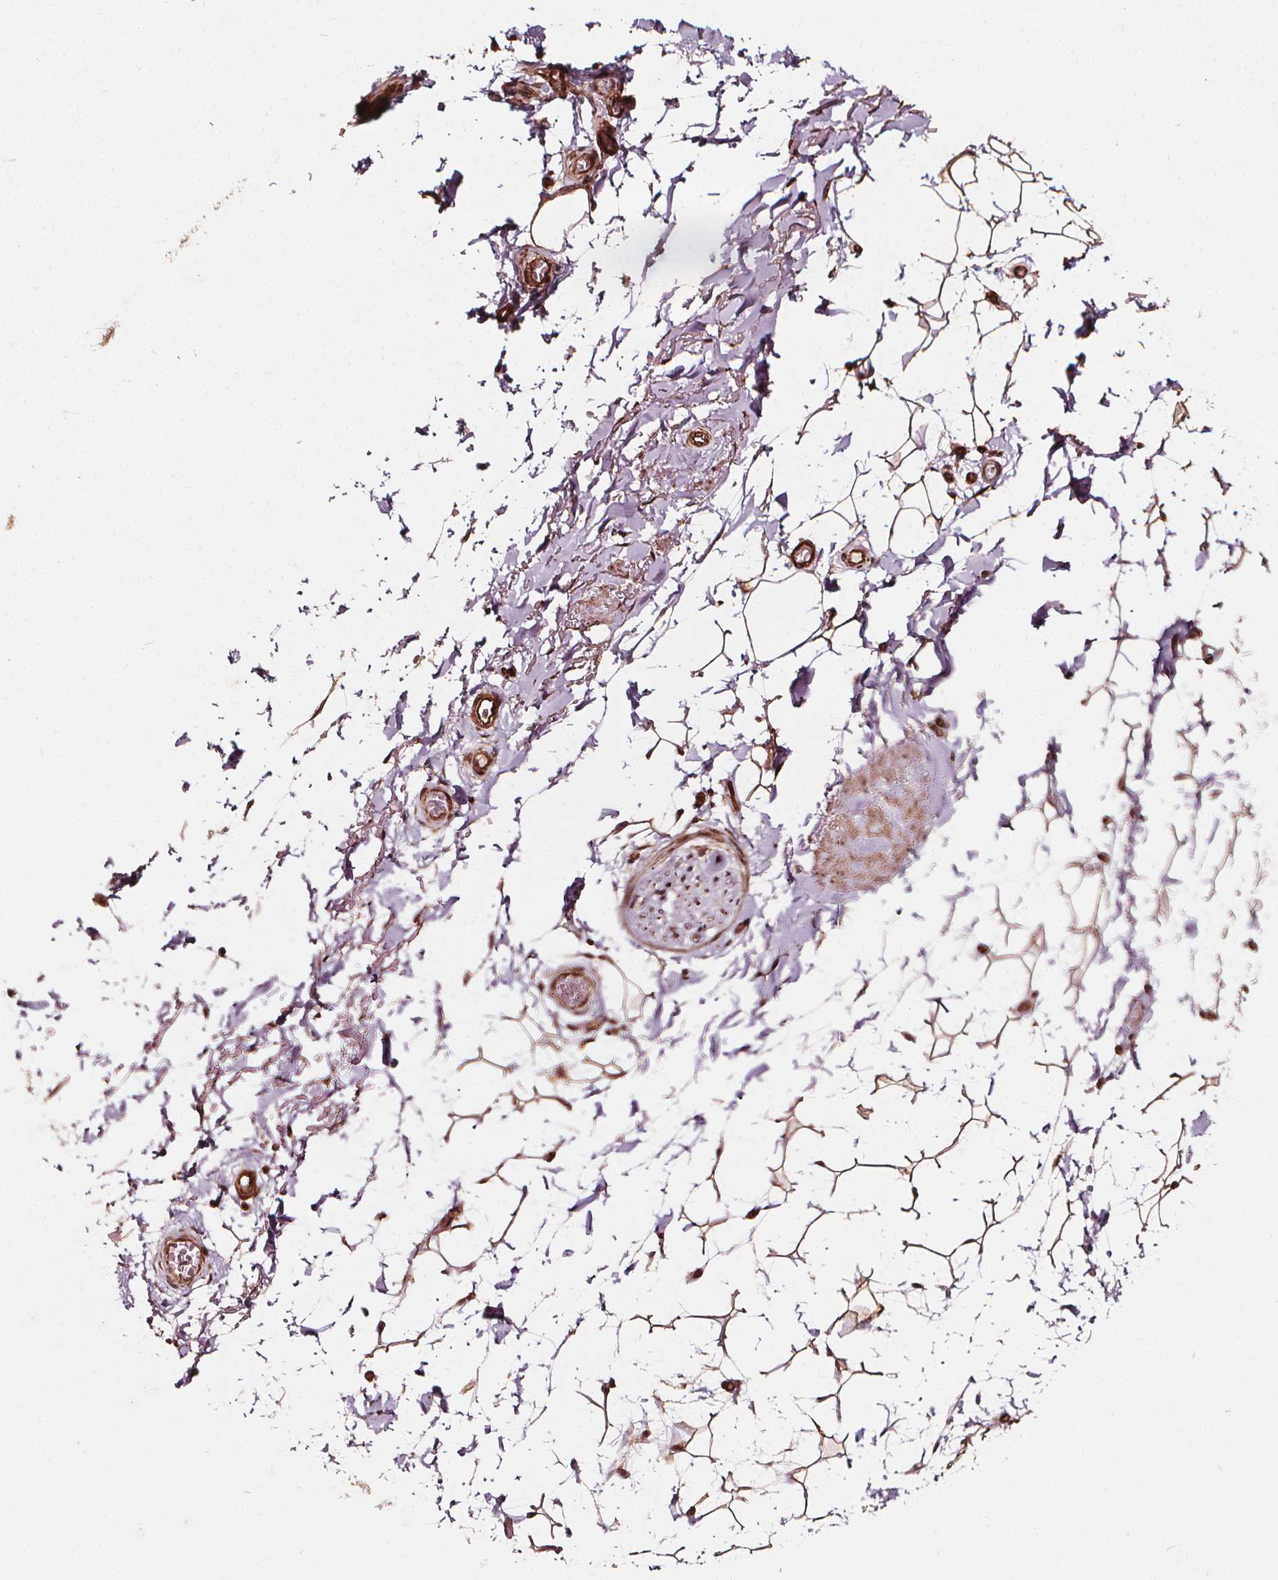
{"staining": {"intensity": "weak", "quantity": ">75%", "location": "cytoplasmic/membranous"}, "tissue": "adipose tissue", "cell_type": "Adipocytes", "image_type": "normal", "snomed": [{"axis": "morphology", "description": "Normal tissue, NOS"}, {"axis": "topography", "description": "Anal"}, {"axis": "topography", "description": "Peripheral nerve tissue"}], "caption": "Adipose tissue stained for a protein exhibits weak cytoplasmic/membranous positivity in adipocytes. The staining was performed using DAB (3,3'-diaminobenzidine), with brown indicating positive protein expression. Nuclei are stained blue with hematoxylin.", "gene": "EXOSC9", "patient": {"sex": "male", "age": 53}}